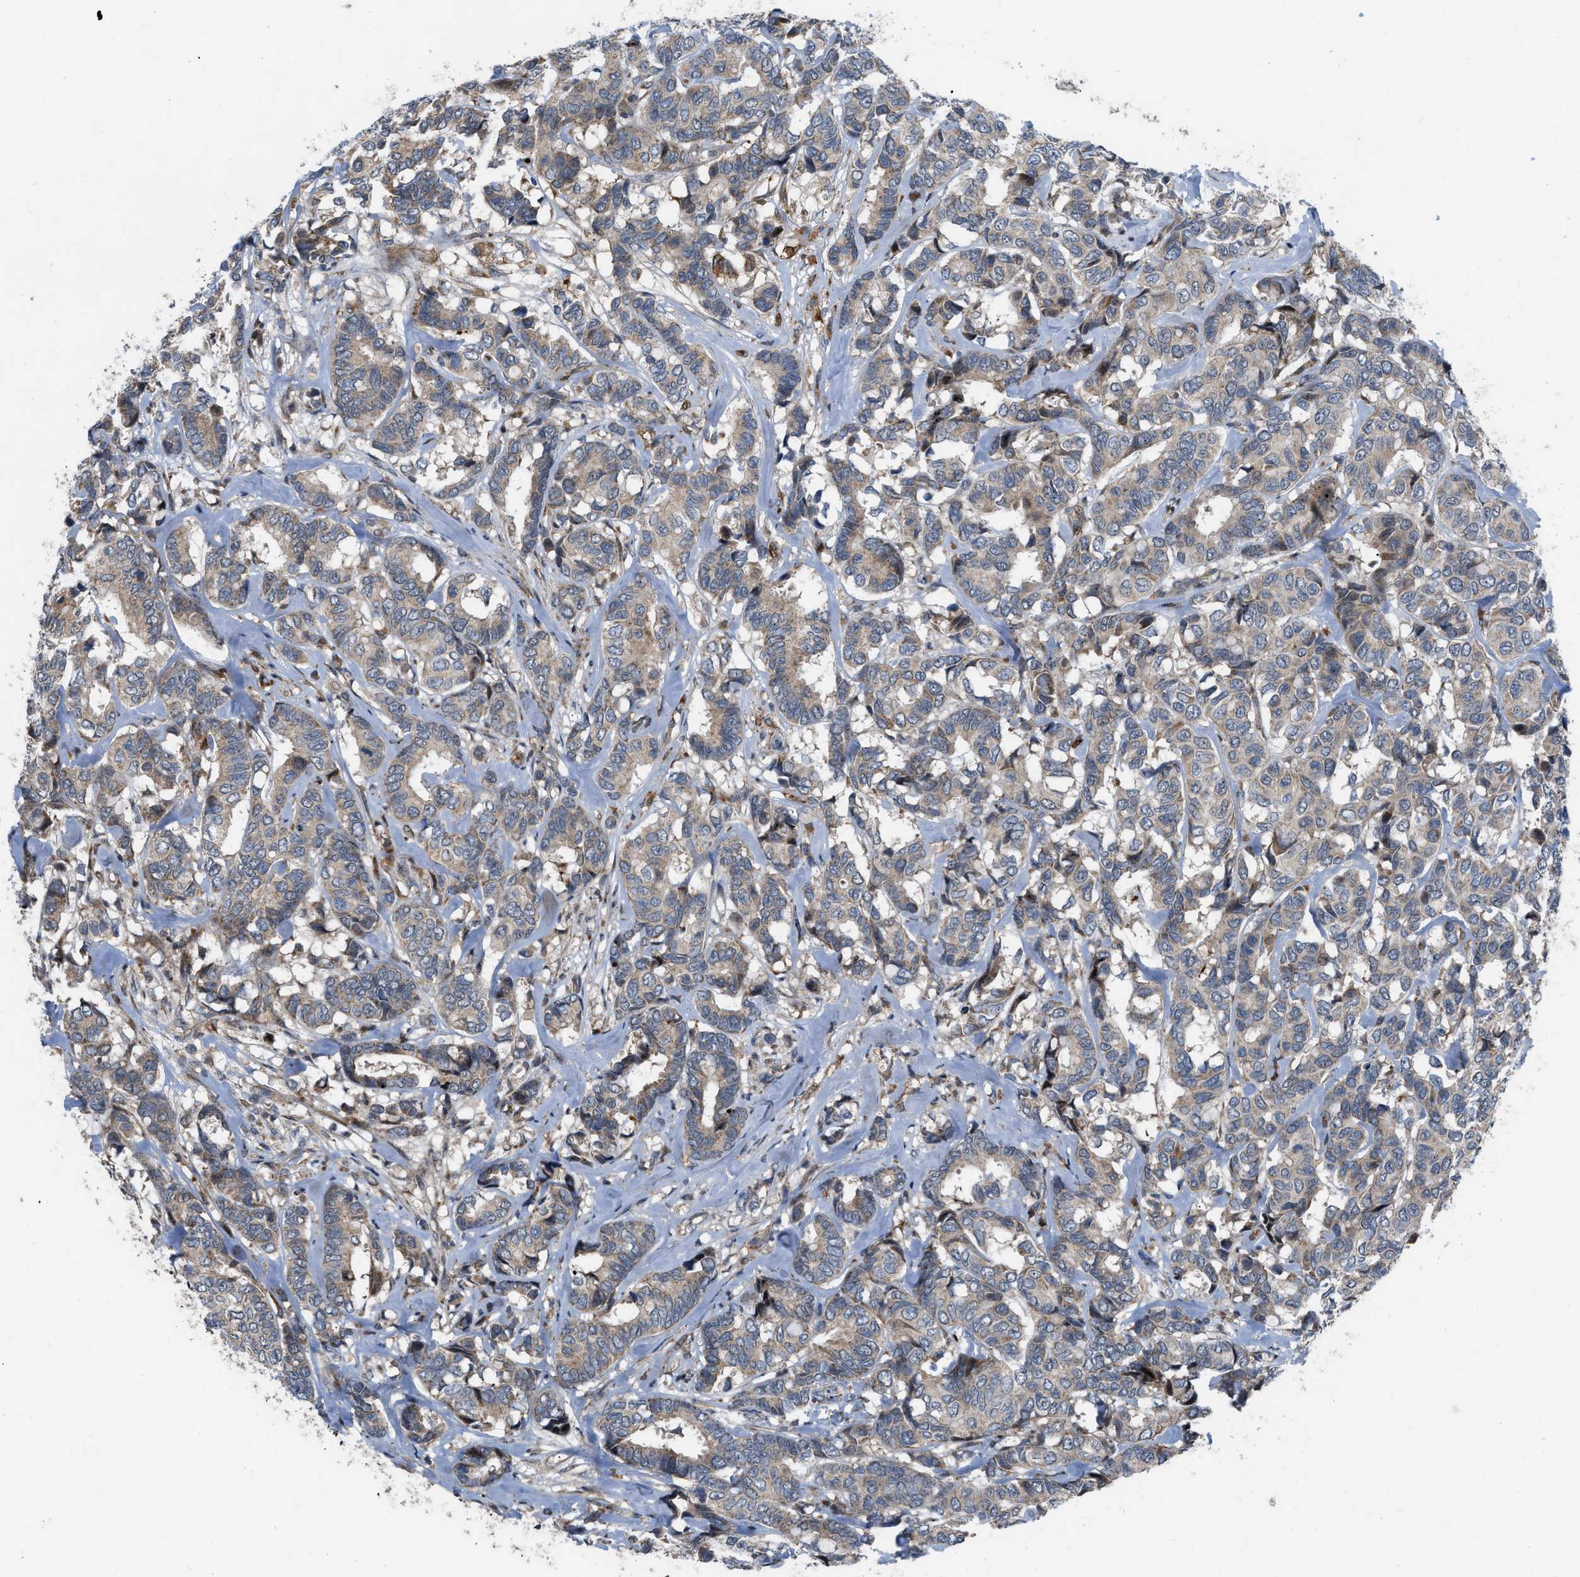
{"staining": {"intensity": "weak", "quantity": ">75%", "location": "cytoplasmic/membranous"}, "tissue": "breast cancer", "cell_type": "Tumor cells", "image_type": "cancer", "snomed": [{"axis": "morphology", "description": "Duct carcinoma"}, {"axis": "topography", "description": "Breast"}], "caption": "This is a micrograph of IHC staining of intraductal carcinoma (breast), which shows weak expression in the cytoplasmic/membranous of tumor cells.", "gene": "AP3M2", "patient": {"sex": "female", "age": 87}}